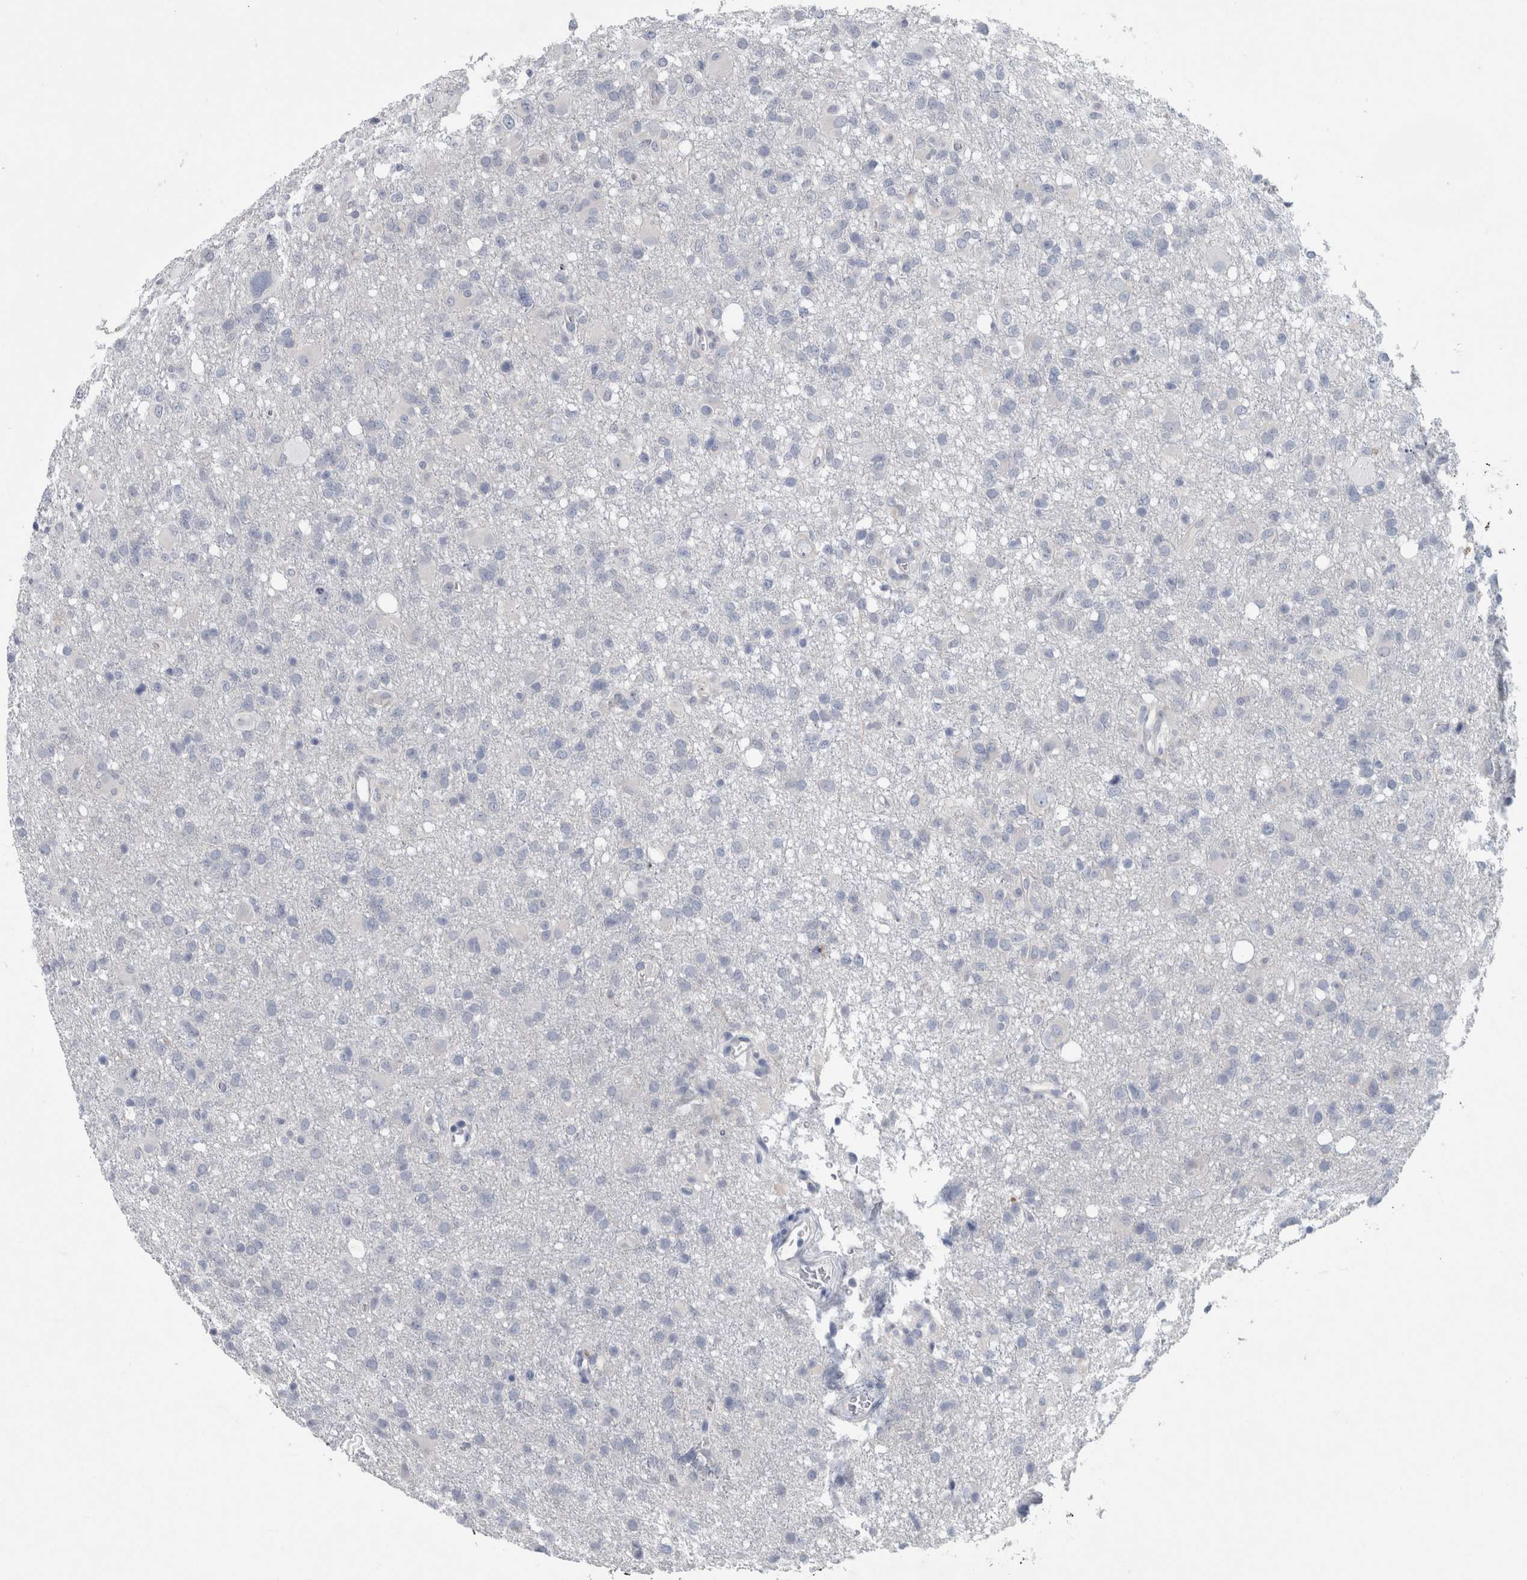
{"staining": {"intensity": "negative", "quantity": "none", "location": "none"}, "tissue": "glioma", "cell_type": "Tumor cells", "image_type": "cancer", "snomed": [{"axis": "morphology", "description": "Glioma, malignant, High grade"}, {"axis": "topography", "description": "Brain"}], "caption": "This is an IHC photomicrograph of high-grade glioma (malignant). There is no positivity in tumor cells.", "gene": "FAM83H", "patient": {"sex": "female", "age": 57}}